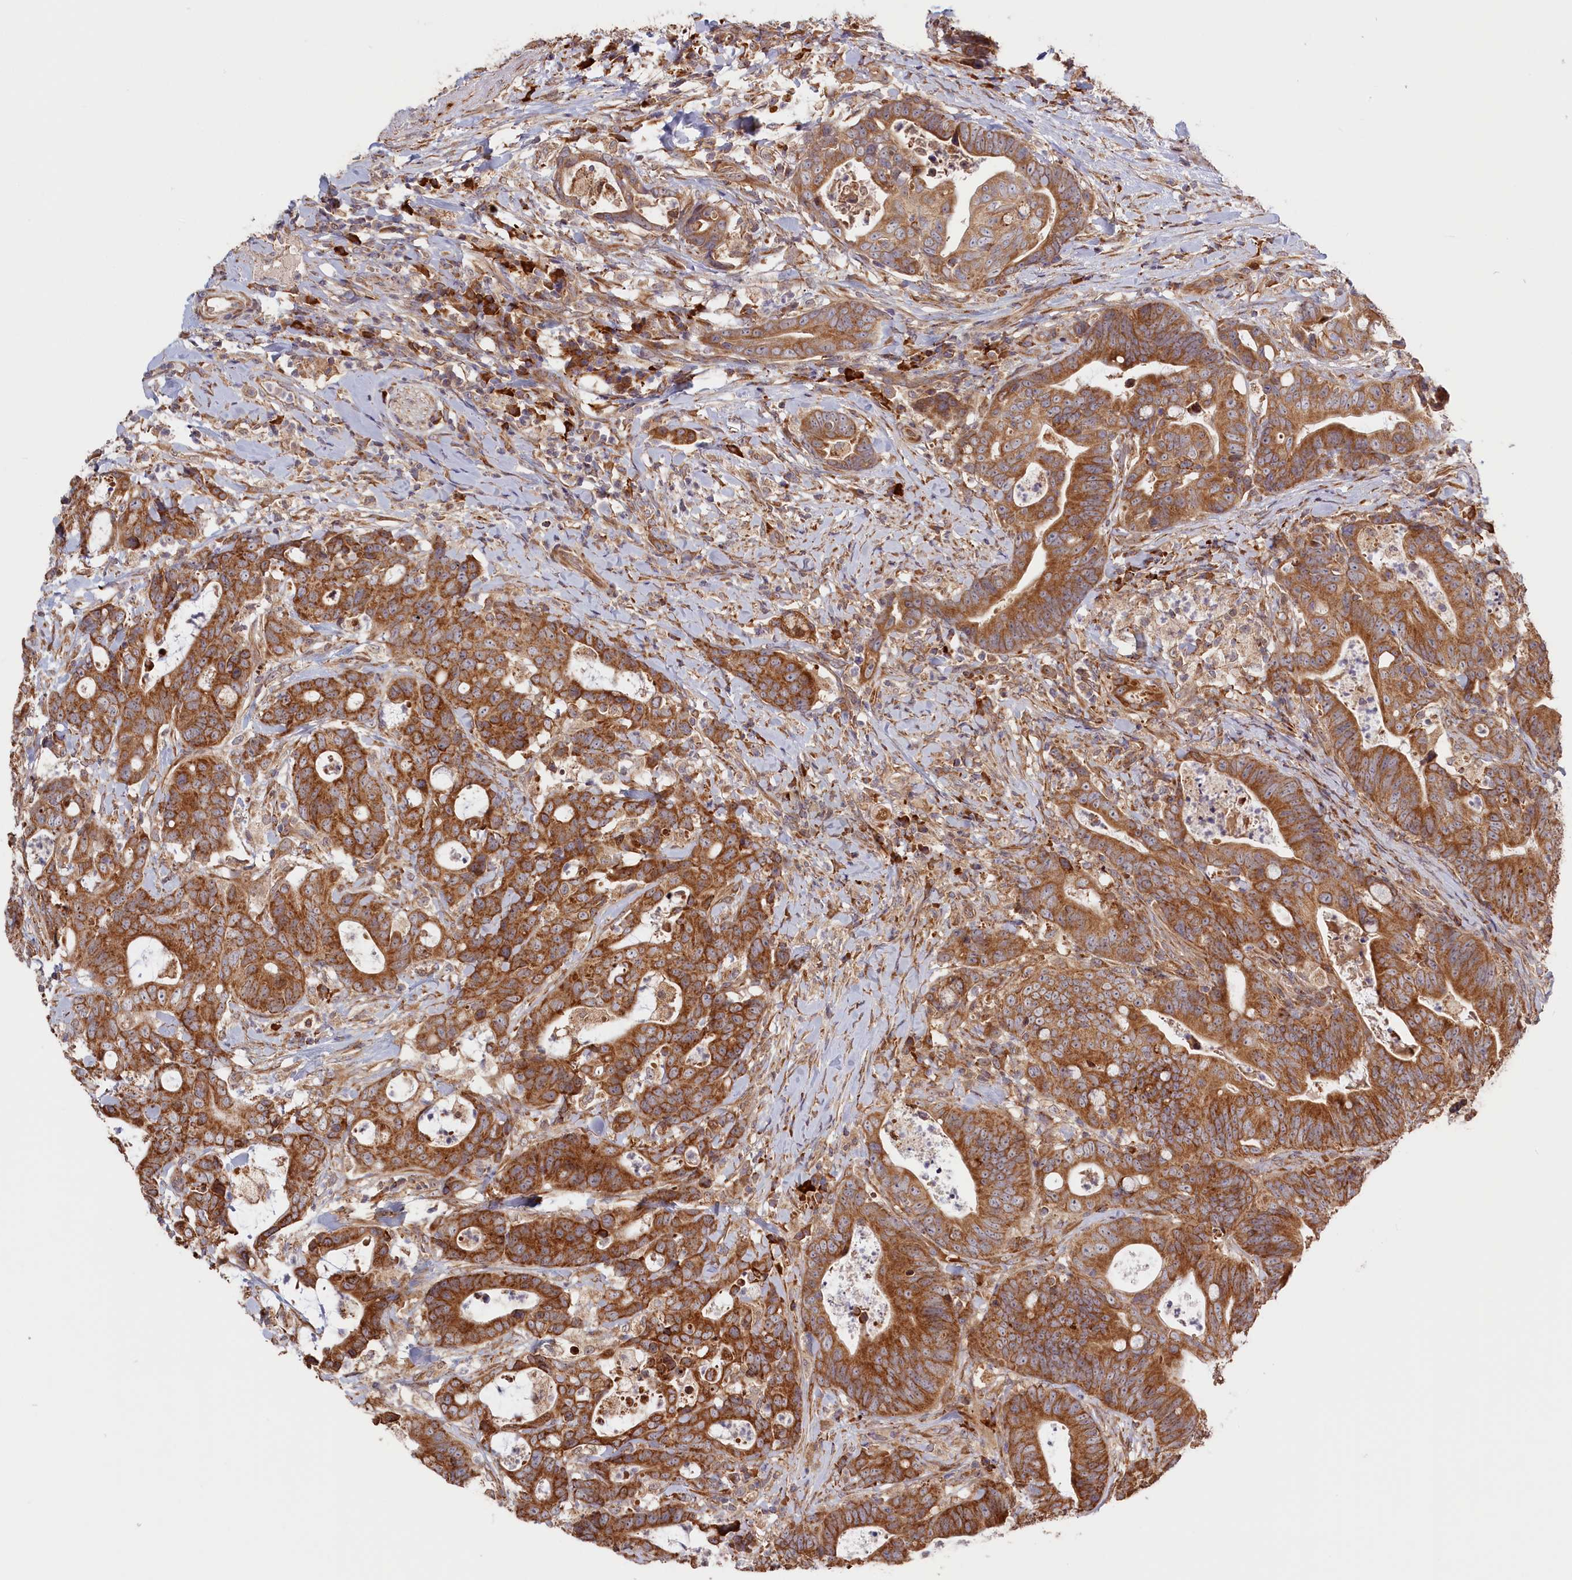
{"staining": {"intensity": "moderate", "quantity": ">75%", "location": "cytoplasmic/membranous"}, "tissue": "colorectal cancer", "cell_type": "Tumor cells", "image_type": "cancer", "snomed": [{"axis": "morphology", "description": "Adenocarcinoma, NOS"}, {"axis": "topography", "description": "Colon"}], "caption": "Colorectal adenocarcinoma stained with a protein marker displays moderate staining in tumor cells.", "gene": "CEP44", "patient": {"sex": "female", "age": 82}}